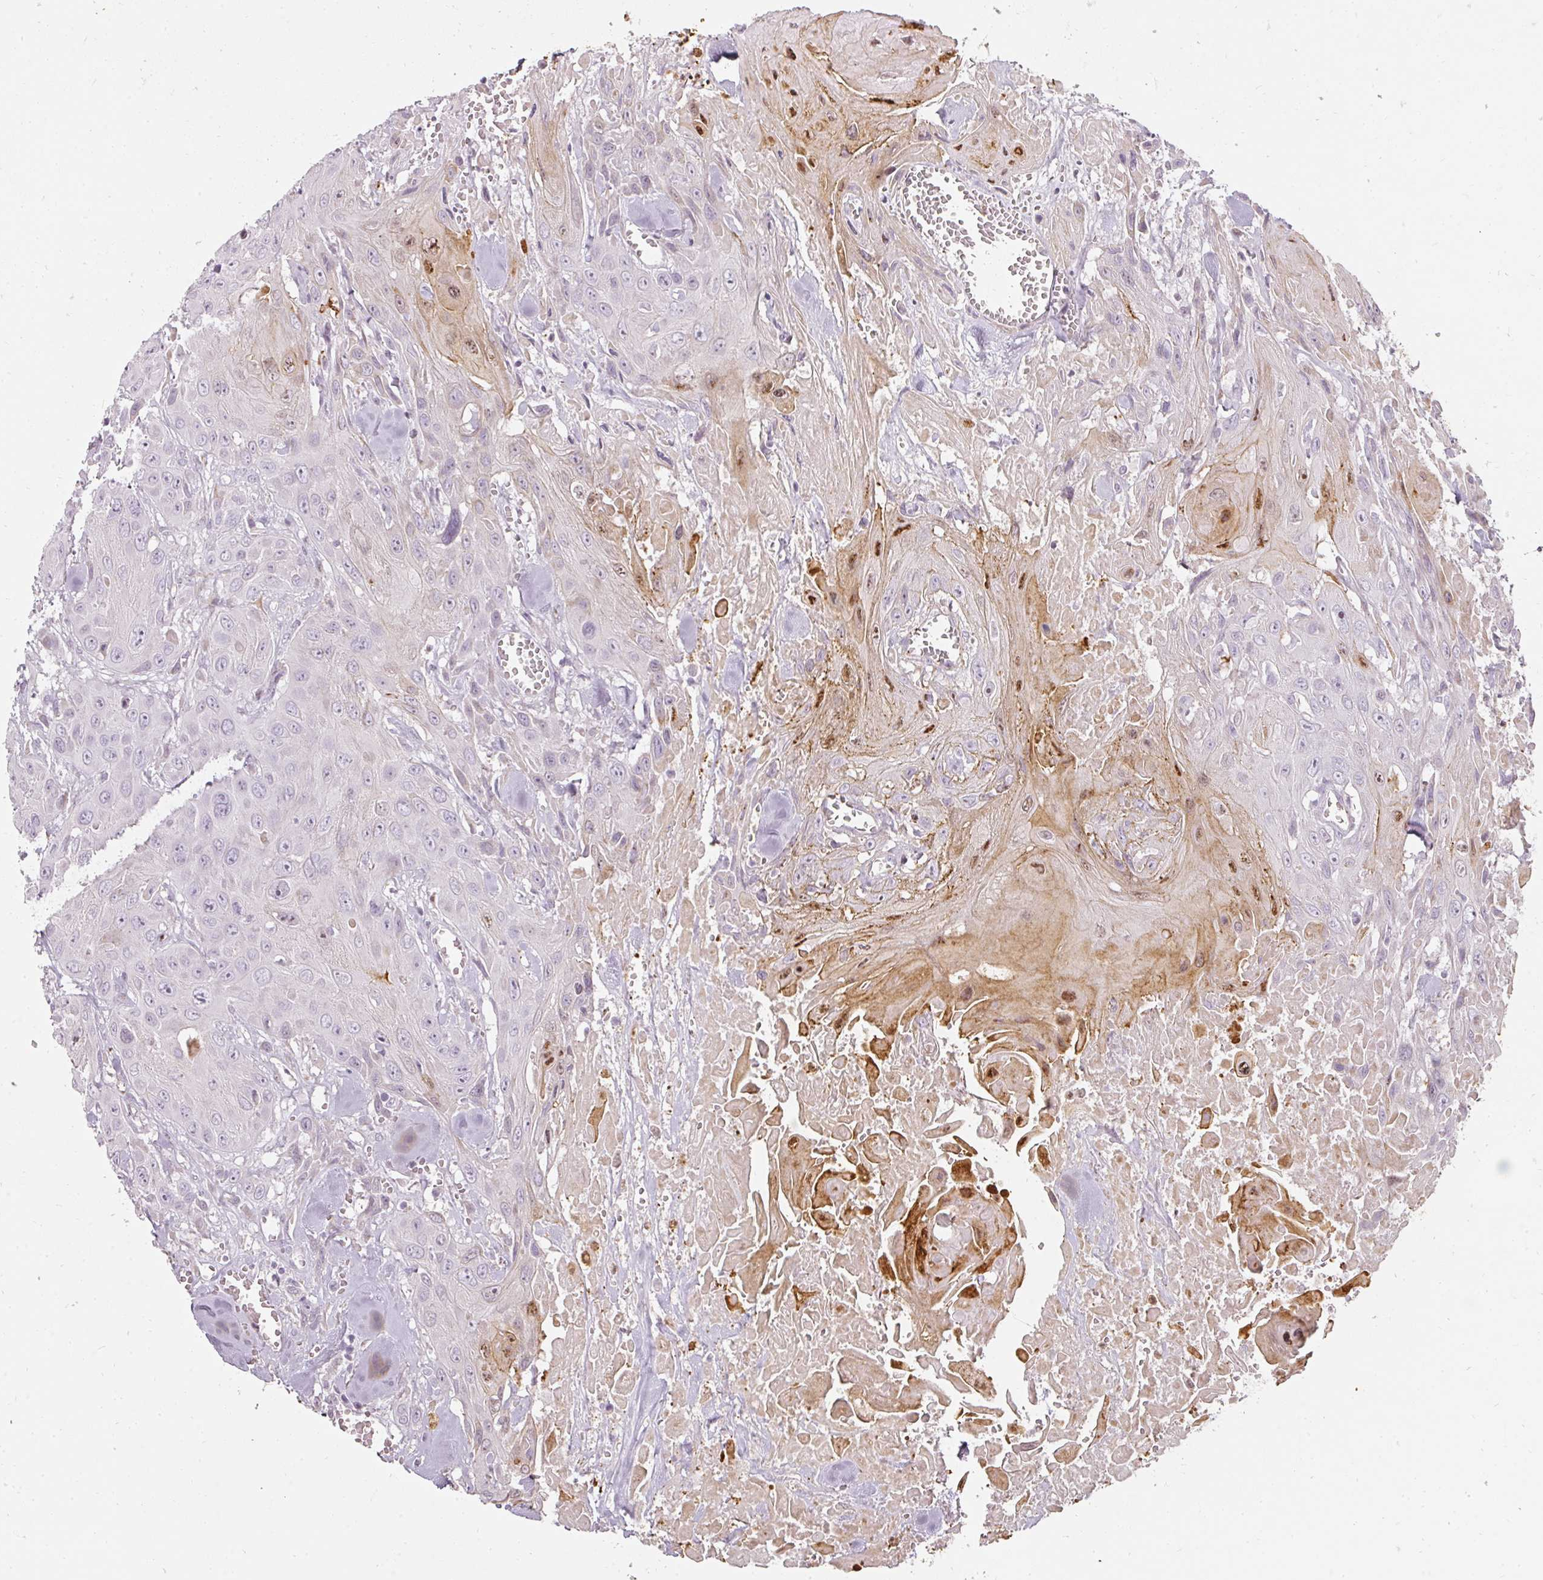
{"staining": {"intensity": "weak", "quantity": "<25%", "location": "cytoplasmic/membranous,nuclear"}, "tissue": "head and neck cancer", "cell_type": "Tumor cells", "image_type": "cancer", "snomed": [{"axis": "morphology", "description": "Squamous cell carcinoma, NOS"}, {"axis": "topography", "description": "Head-Neck"}], "caption": "A high-resolution image shows immunohistochemistry staining of head and neck squamous cell carcinoma, which demonstrates no significant staining in tumor cells.", "gene": "BIK", "patient": {"sex": "male", "age": 81}}